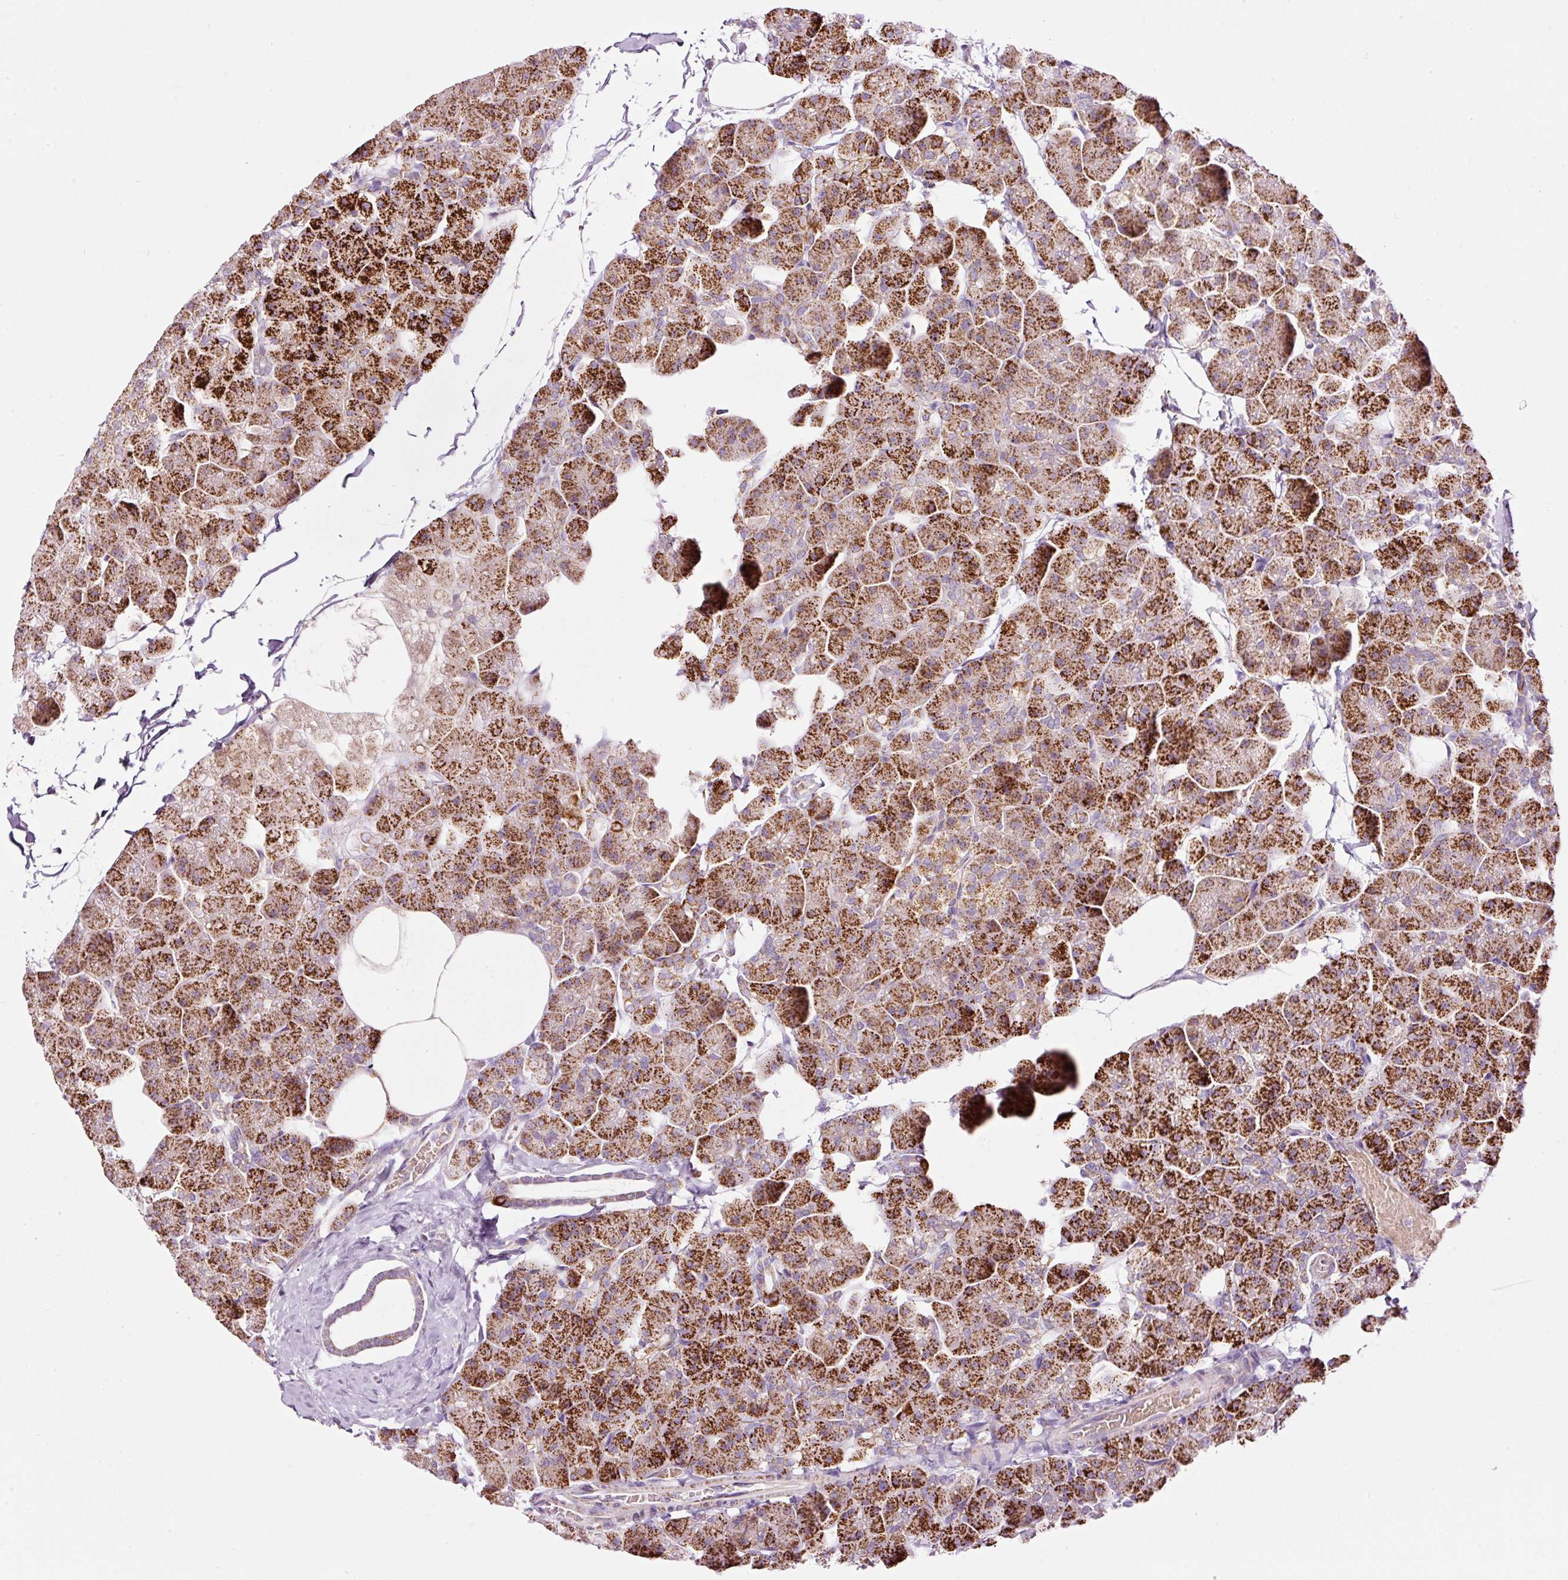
{"staining": {"intensity": "strong", "quantity": ">75%", "location": "cytoplasmic/membranous"}, "tissue": "pancreas", "cell_type": "Exocrine glandular cells", "image_type": "normal", "snomed": [{"axis": "morphology", "description": "Normal tissue, NOS"}, {"axis": "topography", "description": "Pancreas"}], "caption": "Pancreas stained with DAB (3,3'-diaminobenzidine) immunohistochemistry reveals high levels of strong cytoplasmic/membranous positivity in about >75% of exocrine glandular cells.", "gene": "SDHA", "patient": {"sex": "male", "age": 35}}